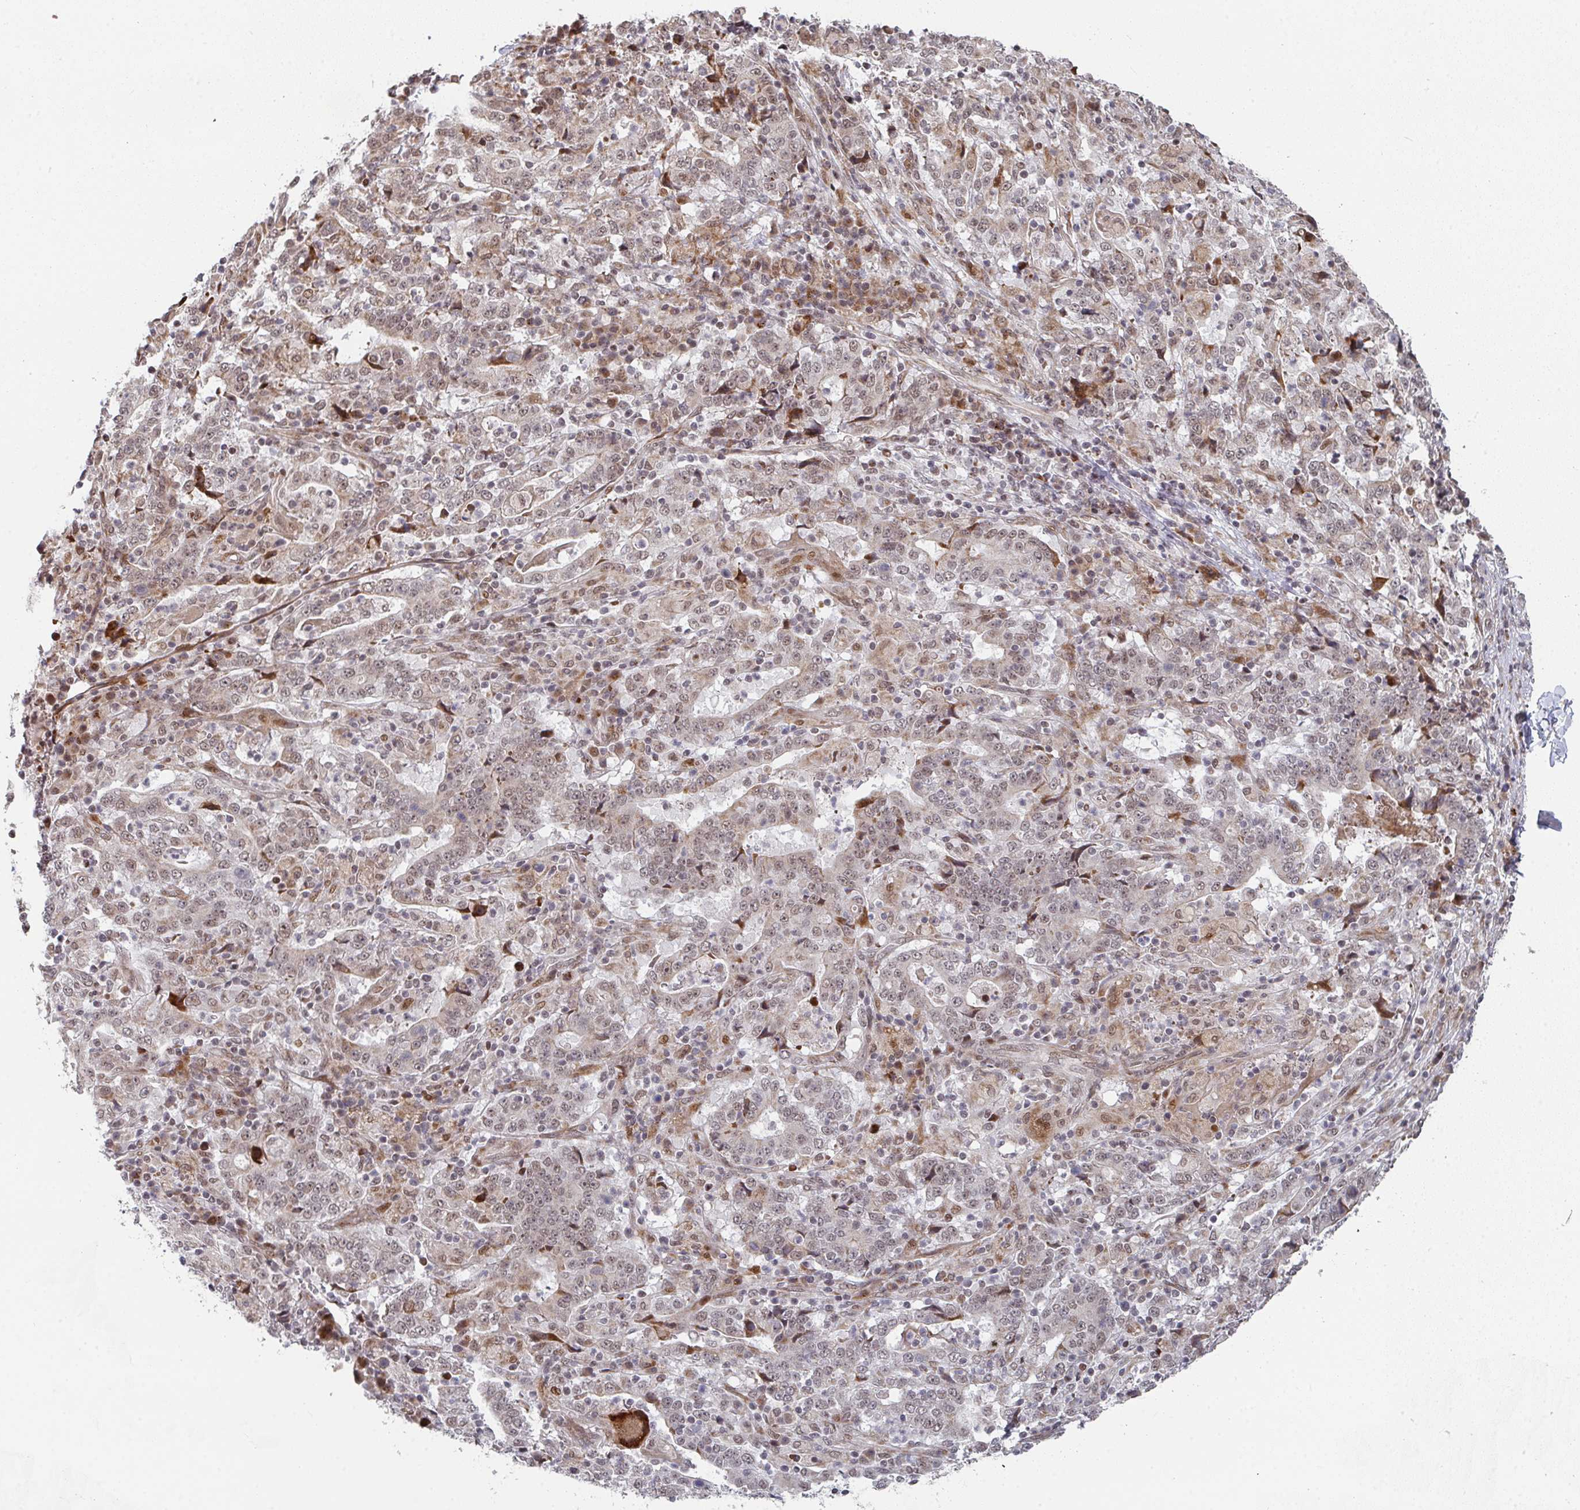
{"staining": {"intensity": "weak", "quantity": ">75%", "location": "nuclear"}, "tissue": "stomach cancer", "cell_type": "Tumor cells", "image_type": "cancer", "snomed": [{"axis": "morphology", "description": "Normal tissue, NOS"}, {"axis": "morphology", "description": "Adenocarcinoma, NOS"}, {"axis": "topography", "description": "Stomach, upper"}, {"axis": "topography", "description": "Stomach"}], "caption": "Stomach adenocarcinoma was stained to show a protein in brown. There is low levels of weak nuclear positivity in approximately >75% of tumor cells.", "gene": "RBBP5", "patient": {"sex": "male", "age": 59}}